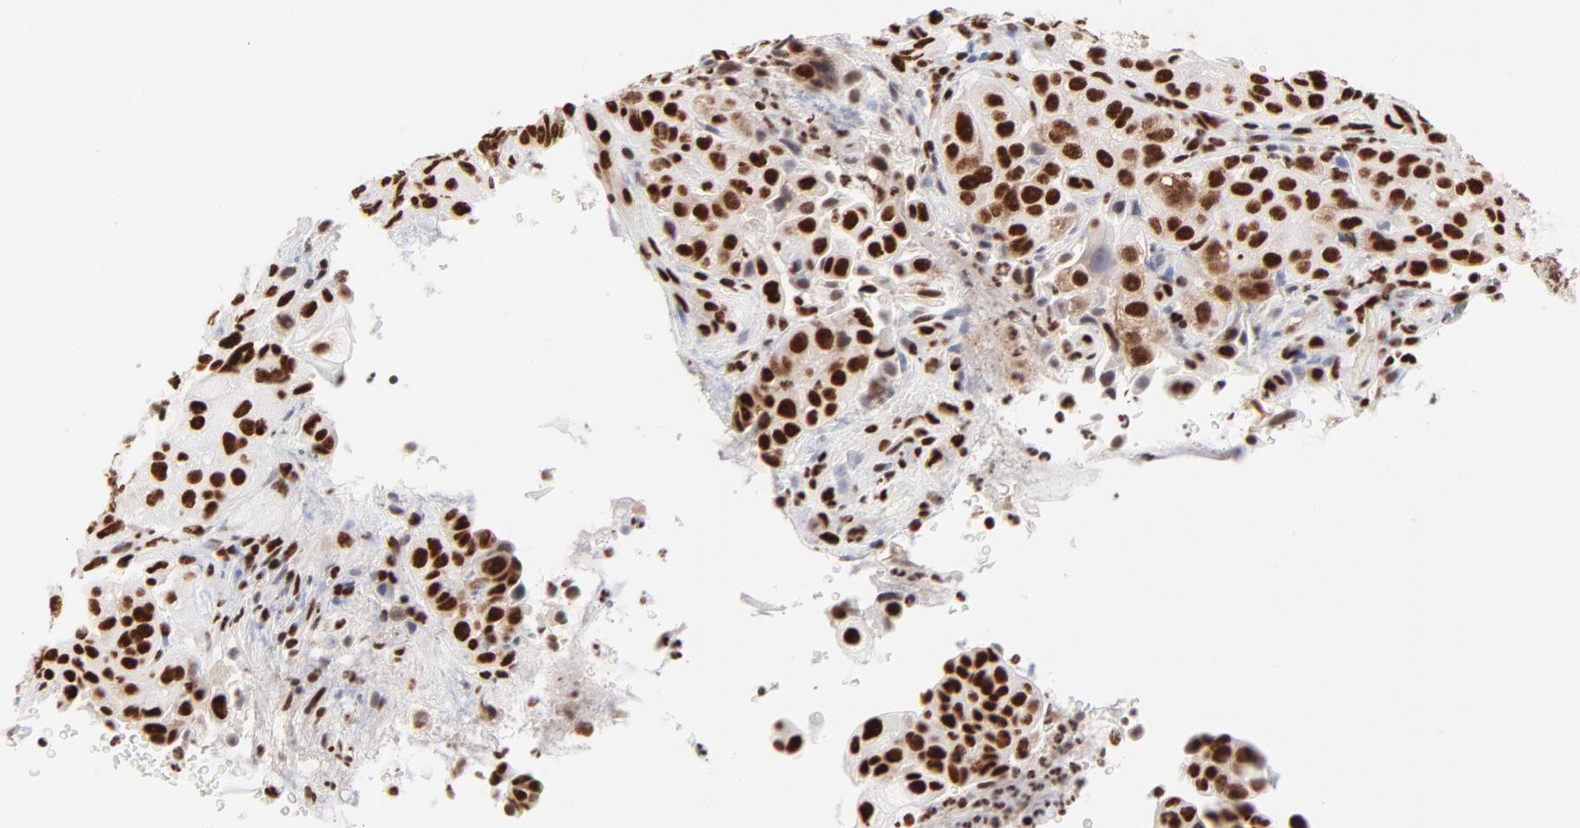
{"staining": {"intensity": "strong", "quantity": ">75%", "location": "nuclear"}, "tissue": "cervical cancer", "cell_type": "Tumor cells", "image_type": "cancer", "snomed": [{"axis": "morphology", "description": "Squamous cell carcinoma, NOS"}, {"axis": "topography", "description": "Cervix"}], "caption": "A photomicrograph showing strong nuclear staining in approximately >75% of tumor cells in cervical squamous cell carcinoma, as visualized by brown immunohistochemical staining.", "gene": "TARDBP", "patient": {"sex": "female", "age": 38}}